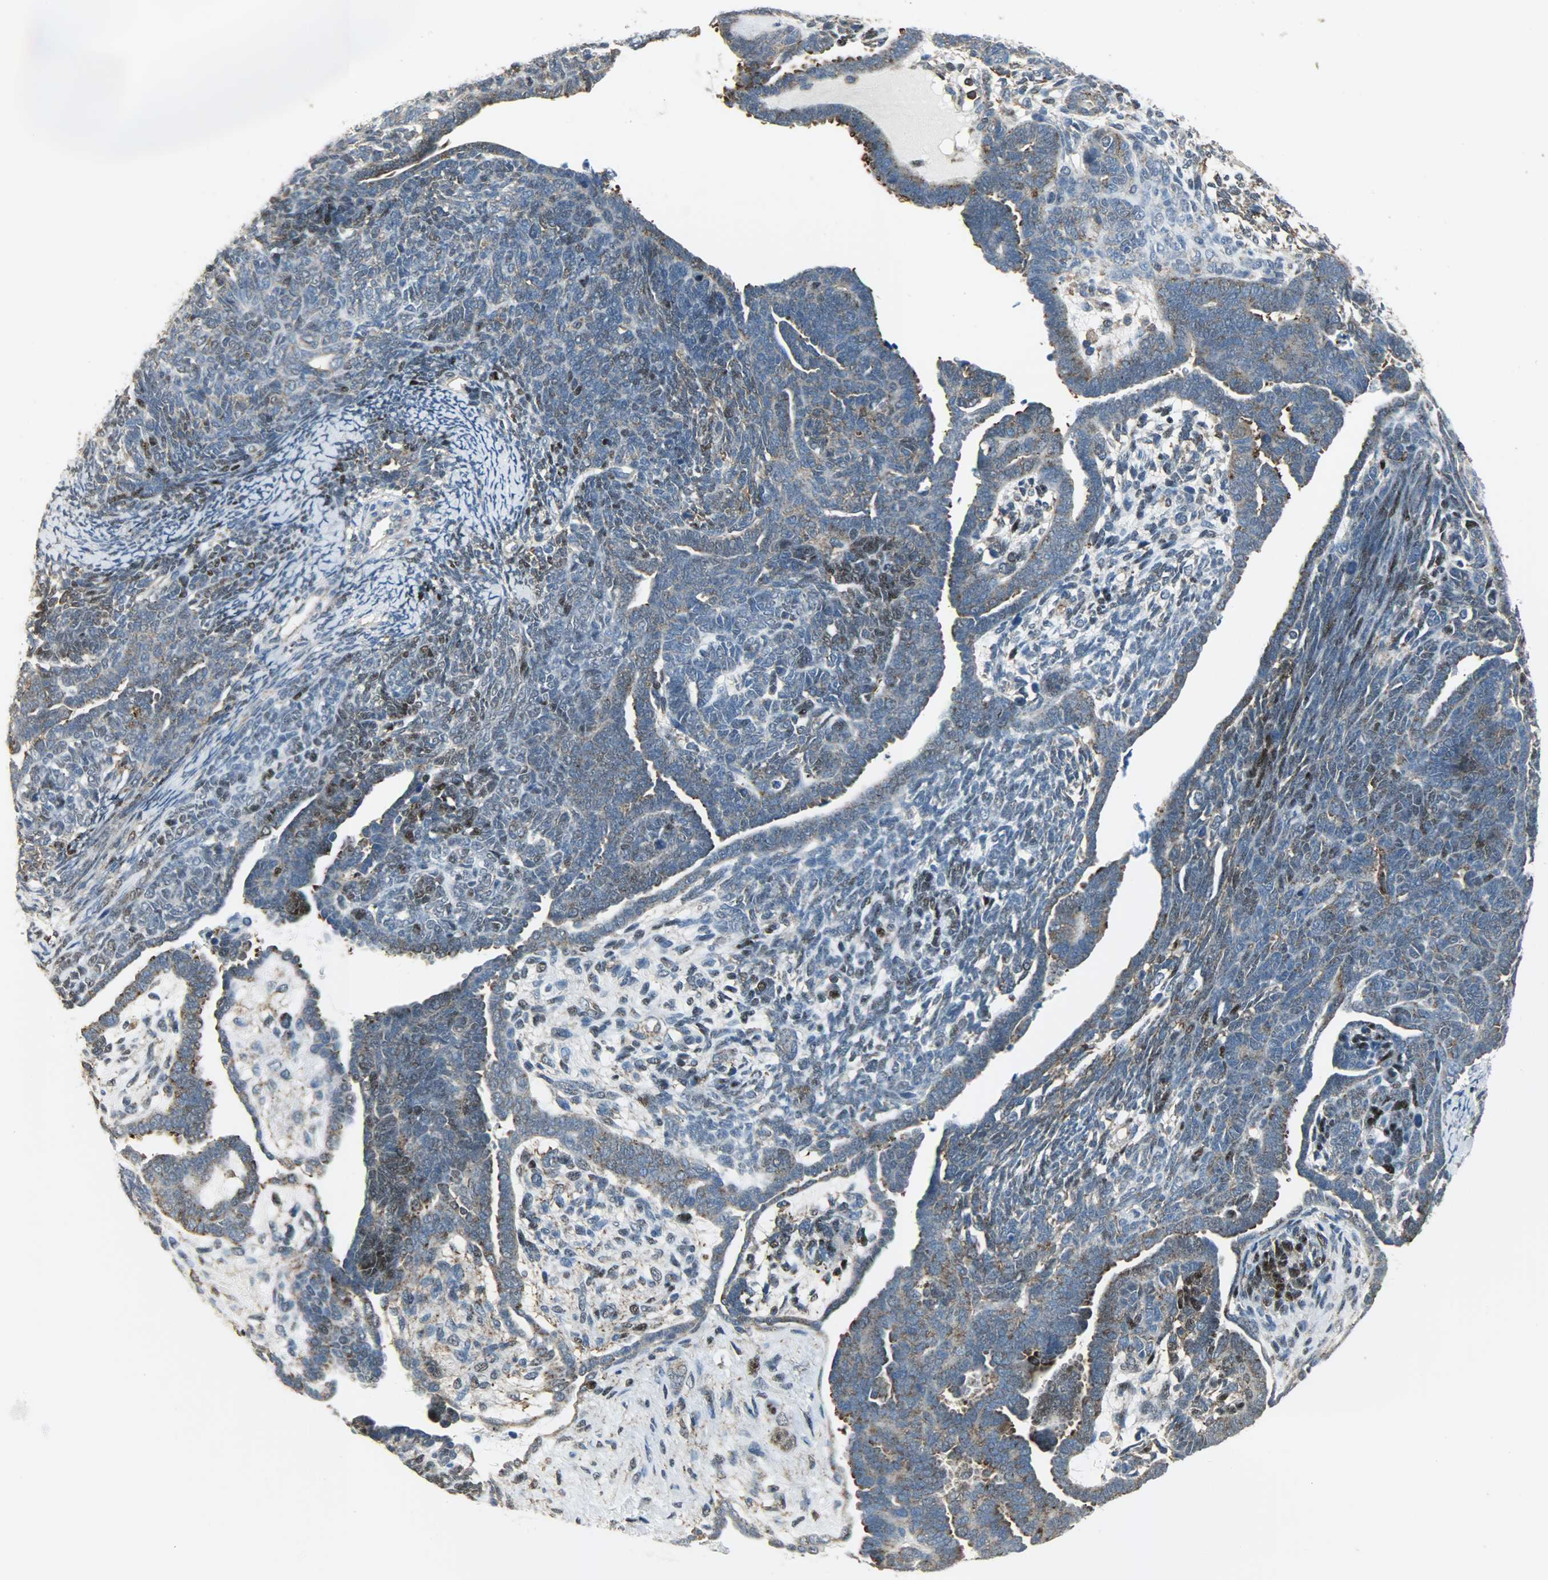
{"staining": {"intensity": "weak", "quantity": ">75%", "location": "cytoplasmic/membranous"}, "tissue": "endometrial cancer", "cell_type": "Tumor cells", "image_type": "cancer", "snomed": [{"axis": "morphology", "description": "Neoplasm, malignant, NOS"}, {"axis": "topography", "description": "Endometrium"}], "caption": "This is a micrograph of immunohistochemistry (IHC) staining of endometrial neoplasm (malignant), which shows weak staining in the cytoplasmic/membranous of tumor cells.", "gene": "DNAJA4", "patient": {"sex": "female", "age": 74}}